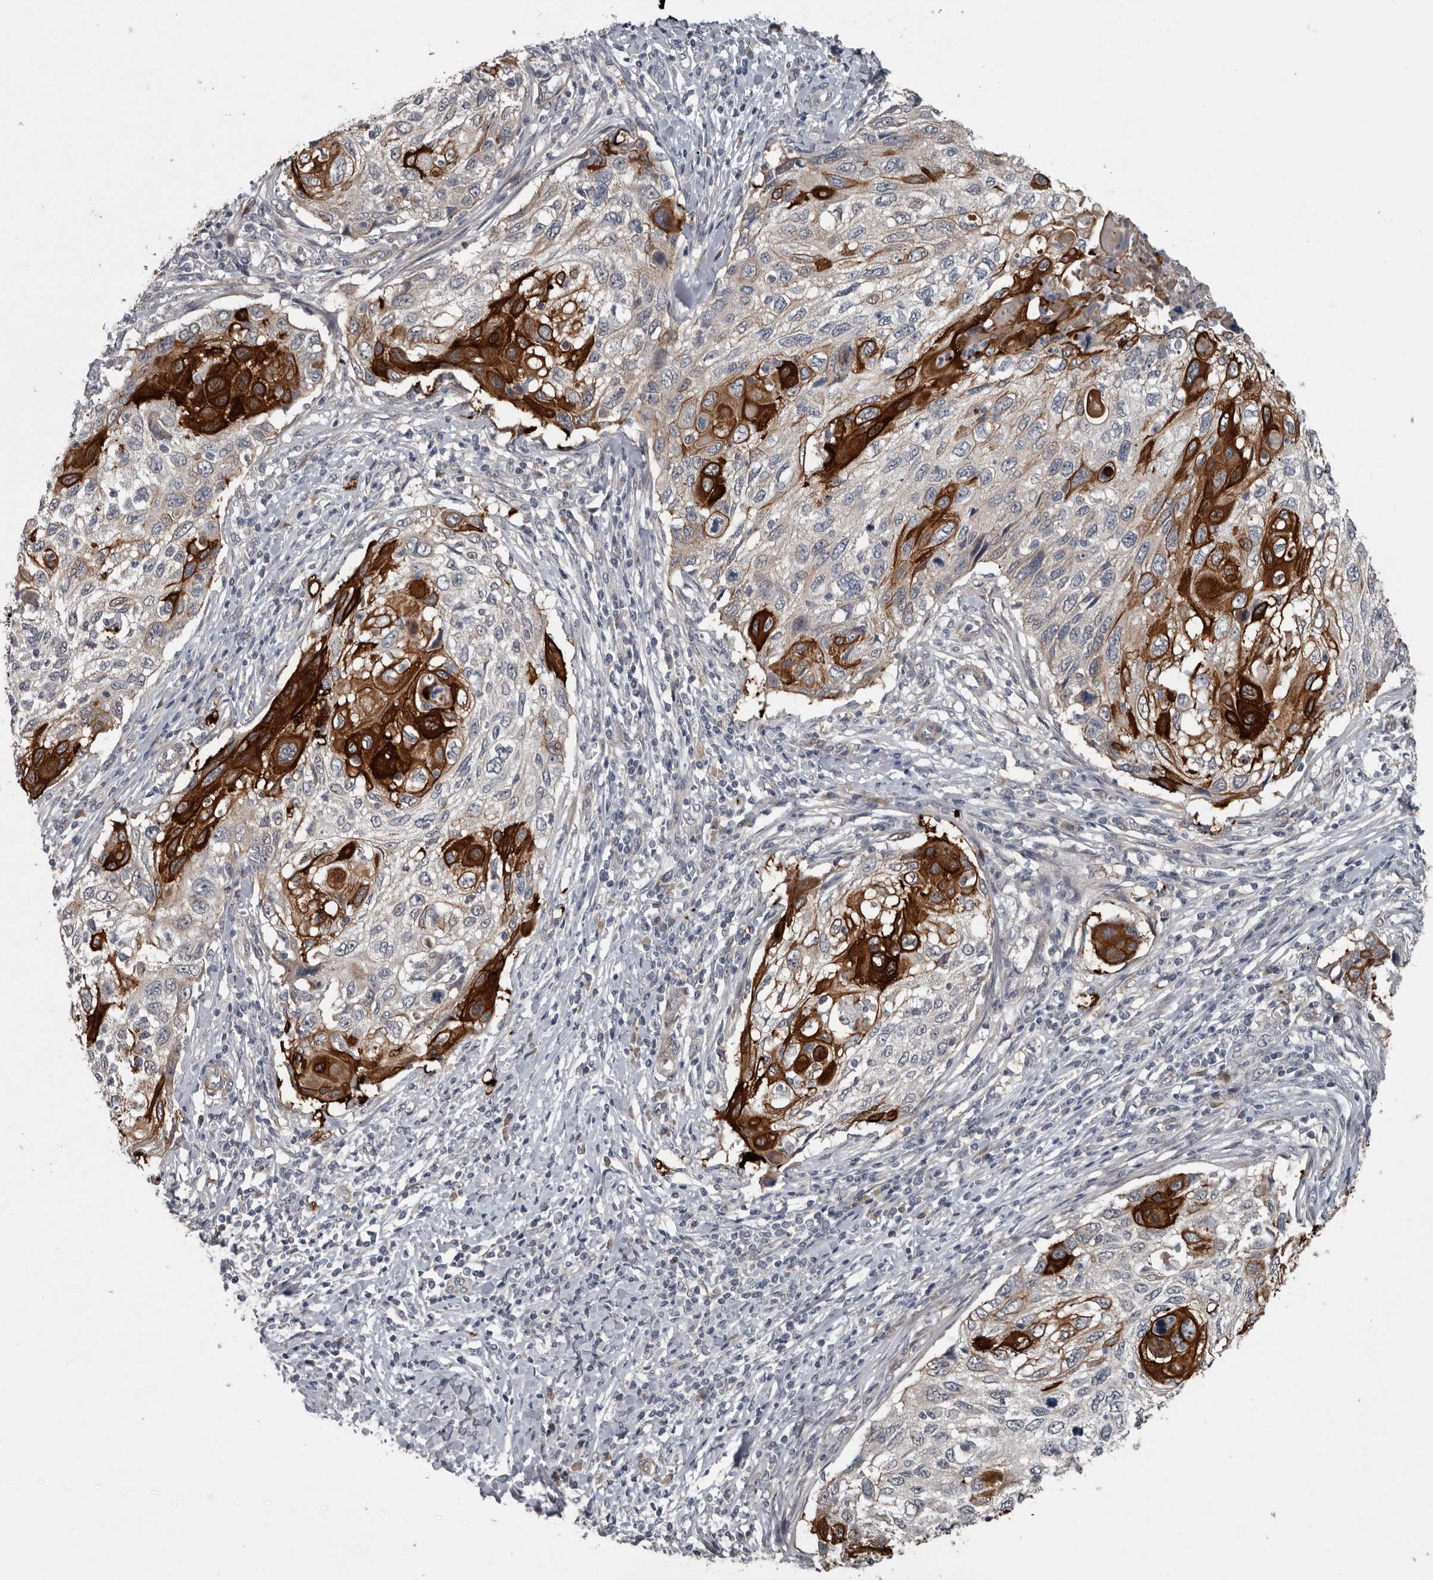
{"staining": {"intensity": "strong", "quantity": "25%-75%", "location": "cytoplasmic/membranous"}, "tissue": "cervical cancer", "cell_type": "Tumor cells", "image_type": "cancer", "snomed": [{"axis": "morphology", "description": "Squamous cell carcinoma, NOS"}, {"axis": "topography", "description": "Cervix"}], "caption": "Immunohistochemical staining of cervical cancer (squamous cell carcinoma) reveals high levels of strong cytoplasmic/membranous expression in approximately 25%-75% of tumor cells.", "gene": "C1orf216", "patient": {"sex": "female", "age": 70}}